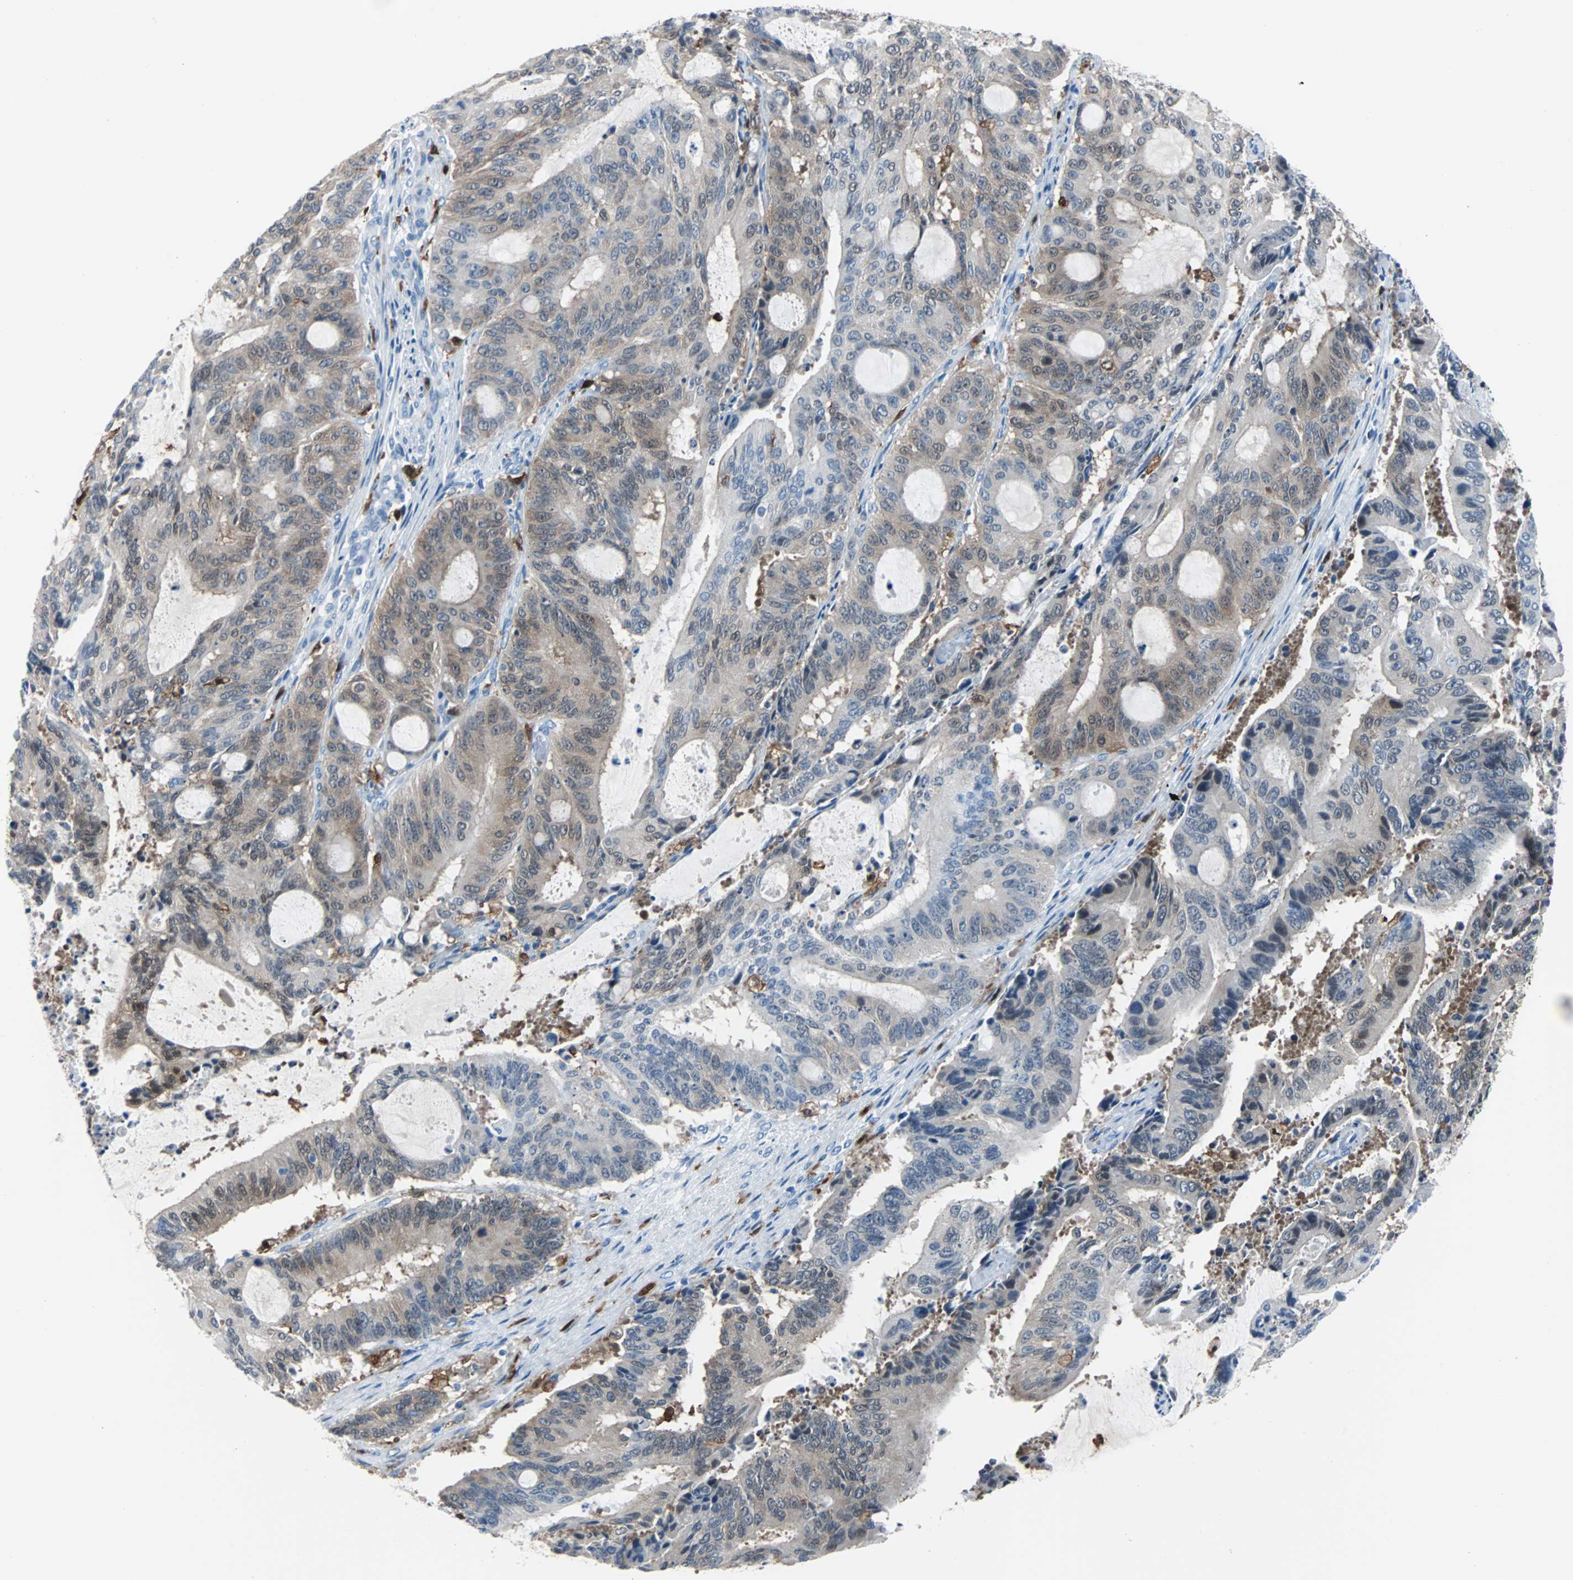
{"staining": {"intensity": "moderate", "quantity": "25%-75%", "location": "cytoplasmic/membranous"}, "tissue": "liver cancer", "cell_type": "Tumor cells", "image_type": "cancer", "snomed": [{"axis": "morphology", "description": "Cholangiocarcinoma"}, {"axis": "topography", "description": "Liver"}], "caption": "Protein expression analysis of liver cancer shows moderate cytoplasmic/membranous staining in about 25%-75% of tumor cells.", "gene": "SYK", "patient": {"sex": "female", "age": 73}}